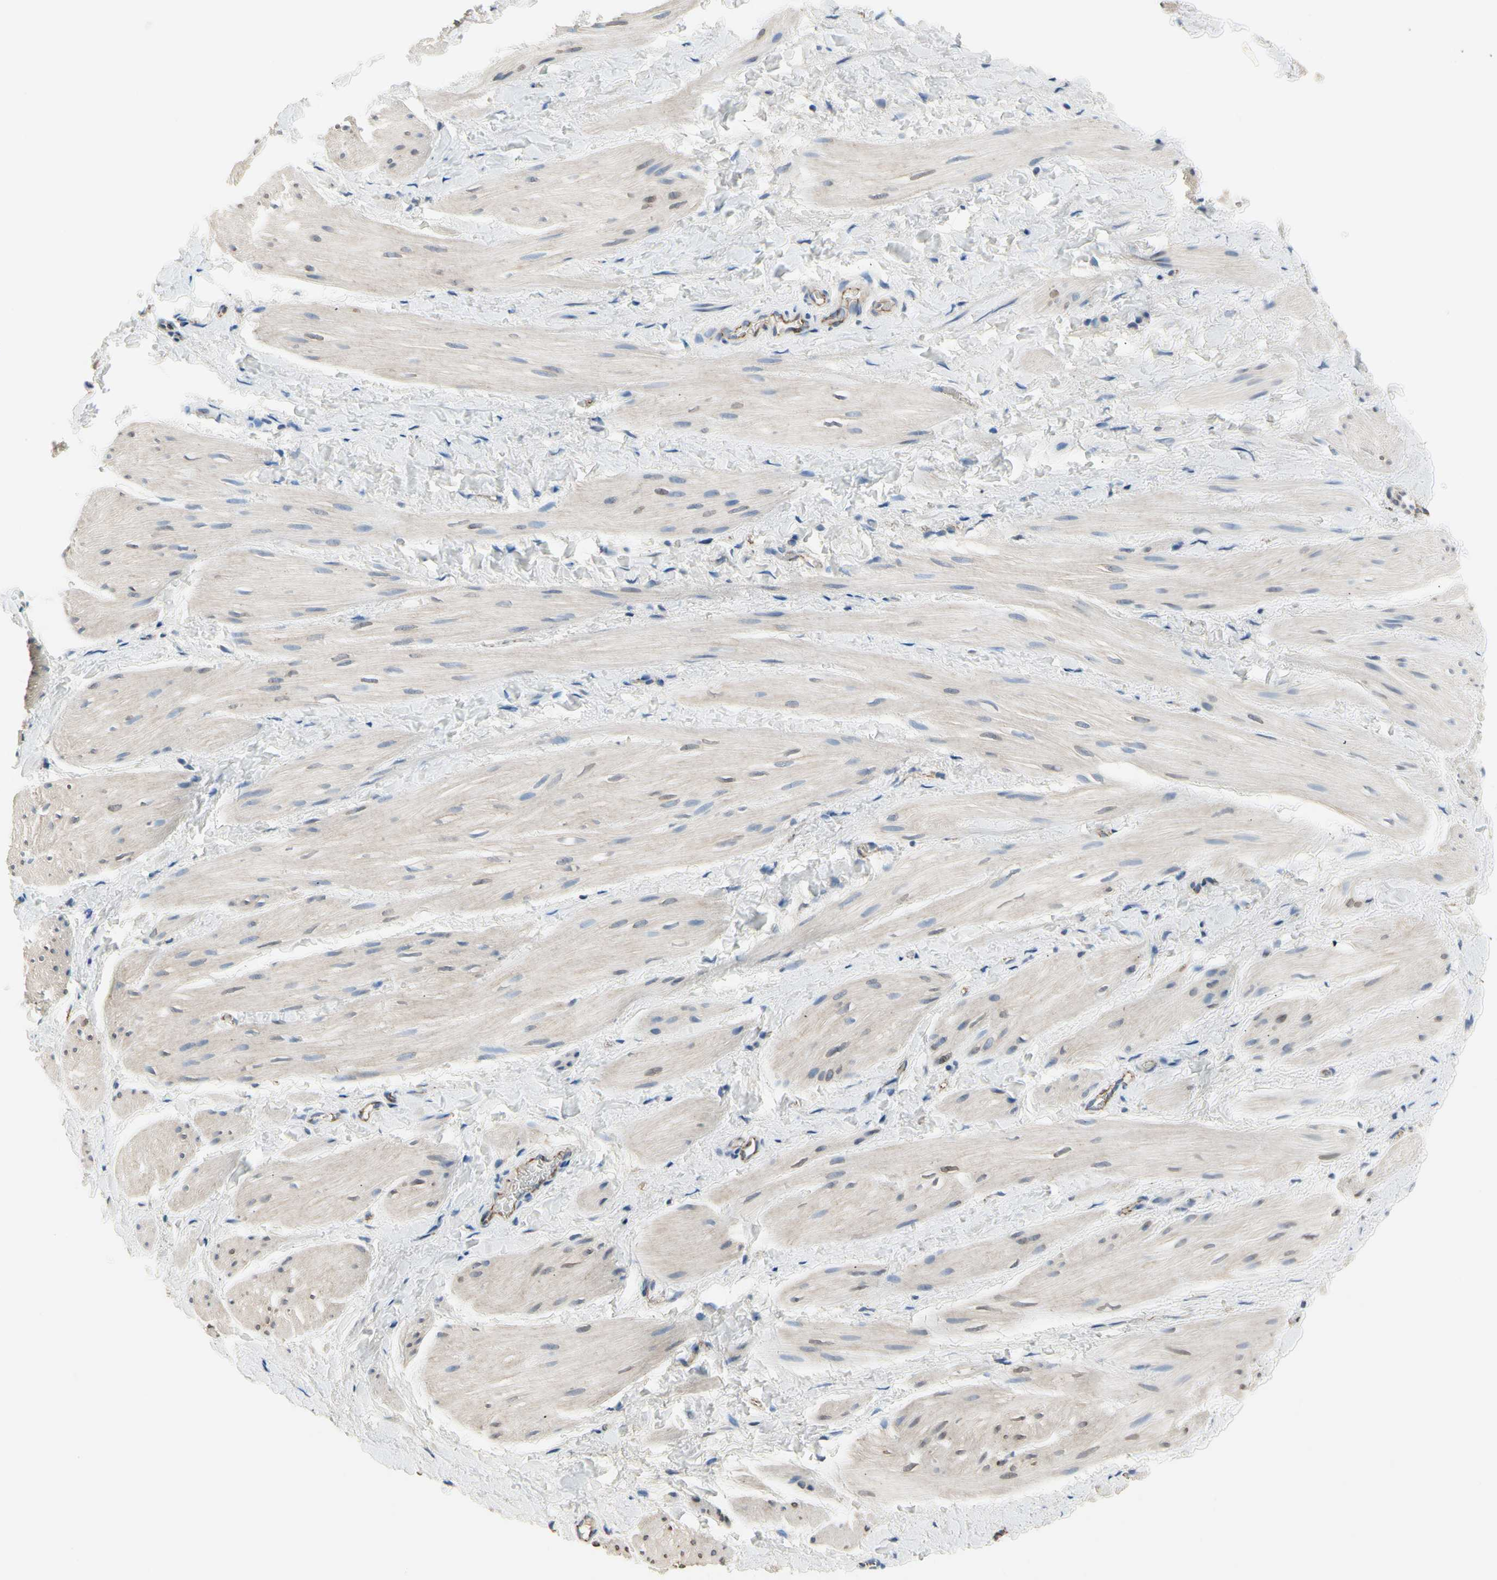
{"staining": {"intensity": "weak", "quantity": "<25%", "location": "cytoplasmic/membranous"}, "tissue": "smooth muscle", "cell_type": "Smooth muscle cells", "image_type": "normal", "snomed": [{"axis": "morphology", "description": "Normal tissue, NOS"}, {"axis": "topography", "description": "Smooth muscle"}], "caption": "IHC histopathology image of benign smooth muscle: human smooth muscle stained with DAB exhibits no significant protein positivity in smooth muscle cells.", "gene": "LGR6", "patient": {"sex": "male", "age": 16}}